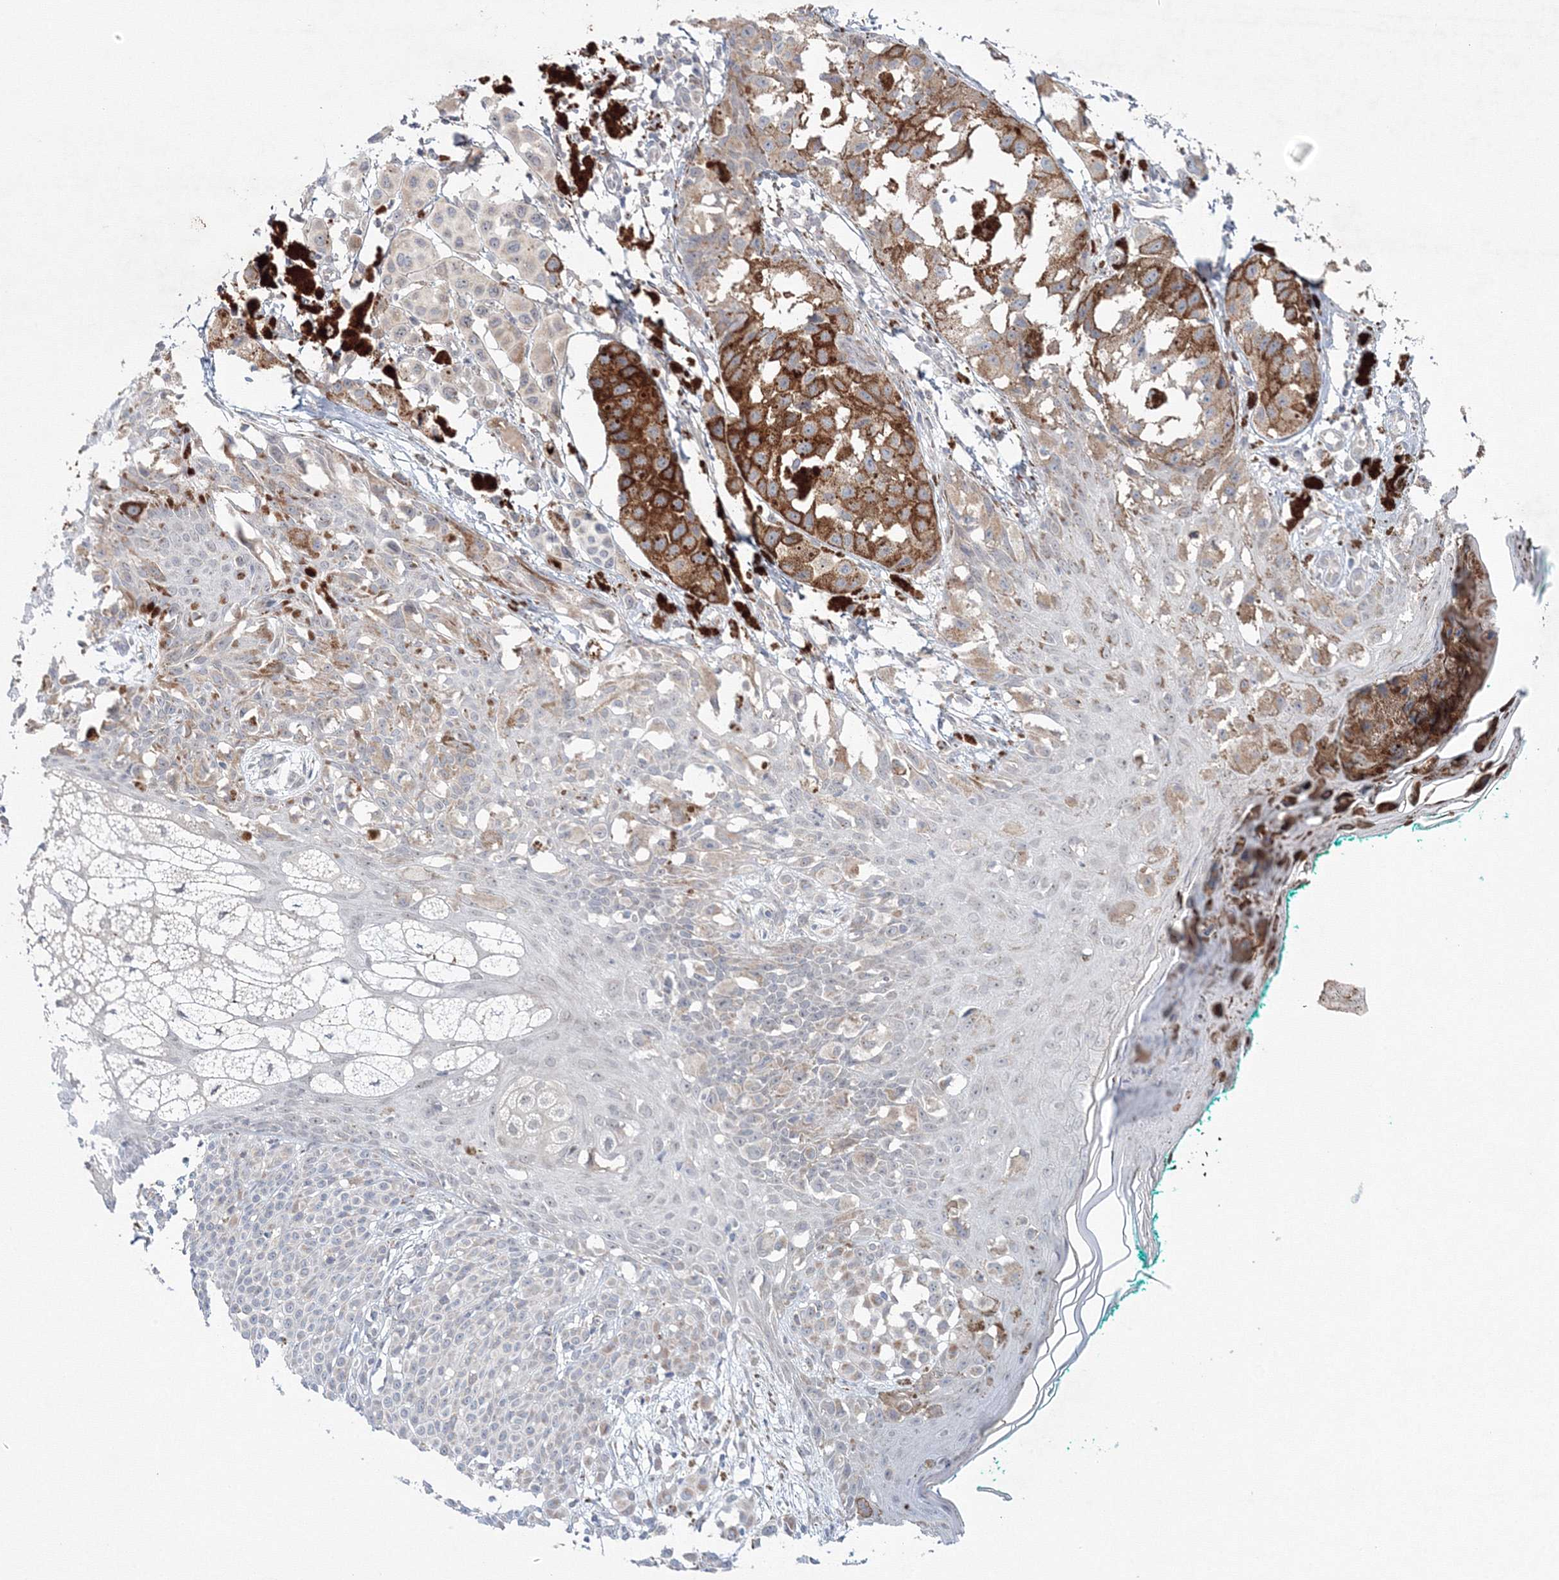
{"staining": {"intensity": "negative", "quantity": "none", "location": "none"}, "tissue": "melanoma", "cell_type": "Tumor cells", "image_type": "cancer", "snomed": [{"axis": "morphology", "description": "Malignant melanoma, NOS"}, {"axis": "topography", "description": "Skin of leg"}], "caption": "A high-resolution photomicrograph shows immunohistochemistry staining of malignant melanoma, which demonstrates no significant staining in tumor cells.", "gene": "NOA1", "patient": {"sex": "female", "age": 72}}